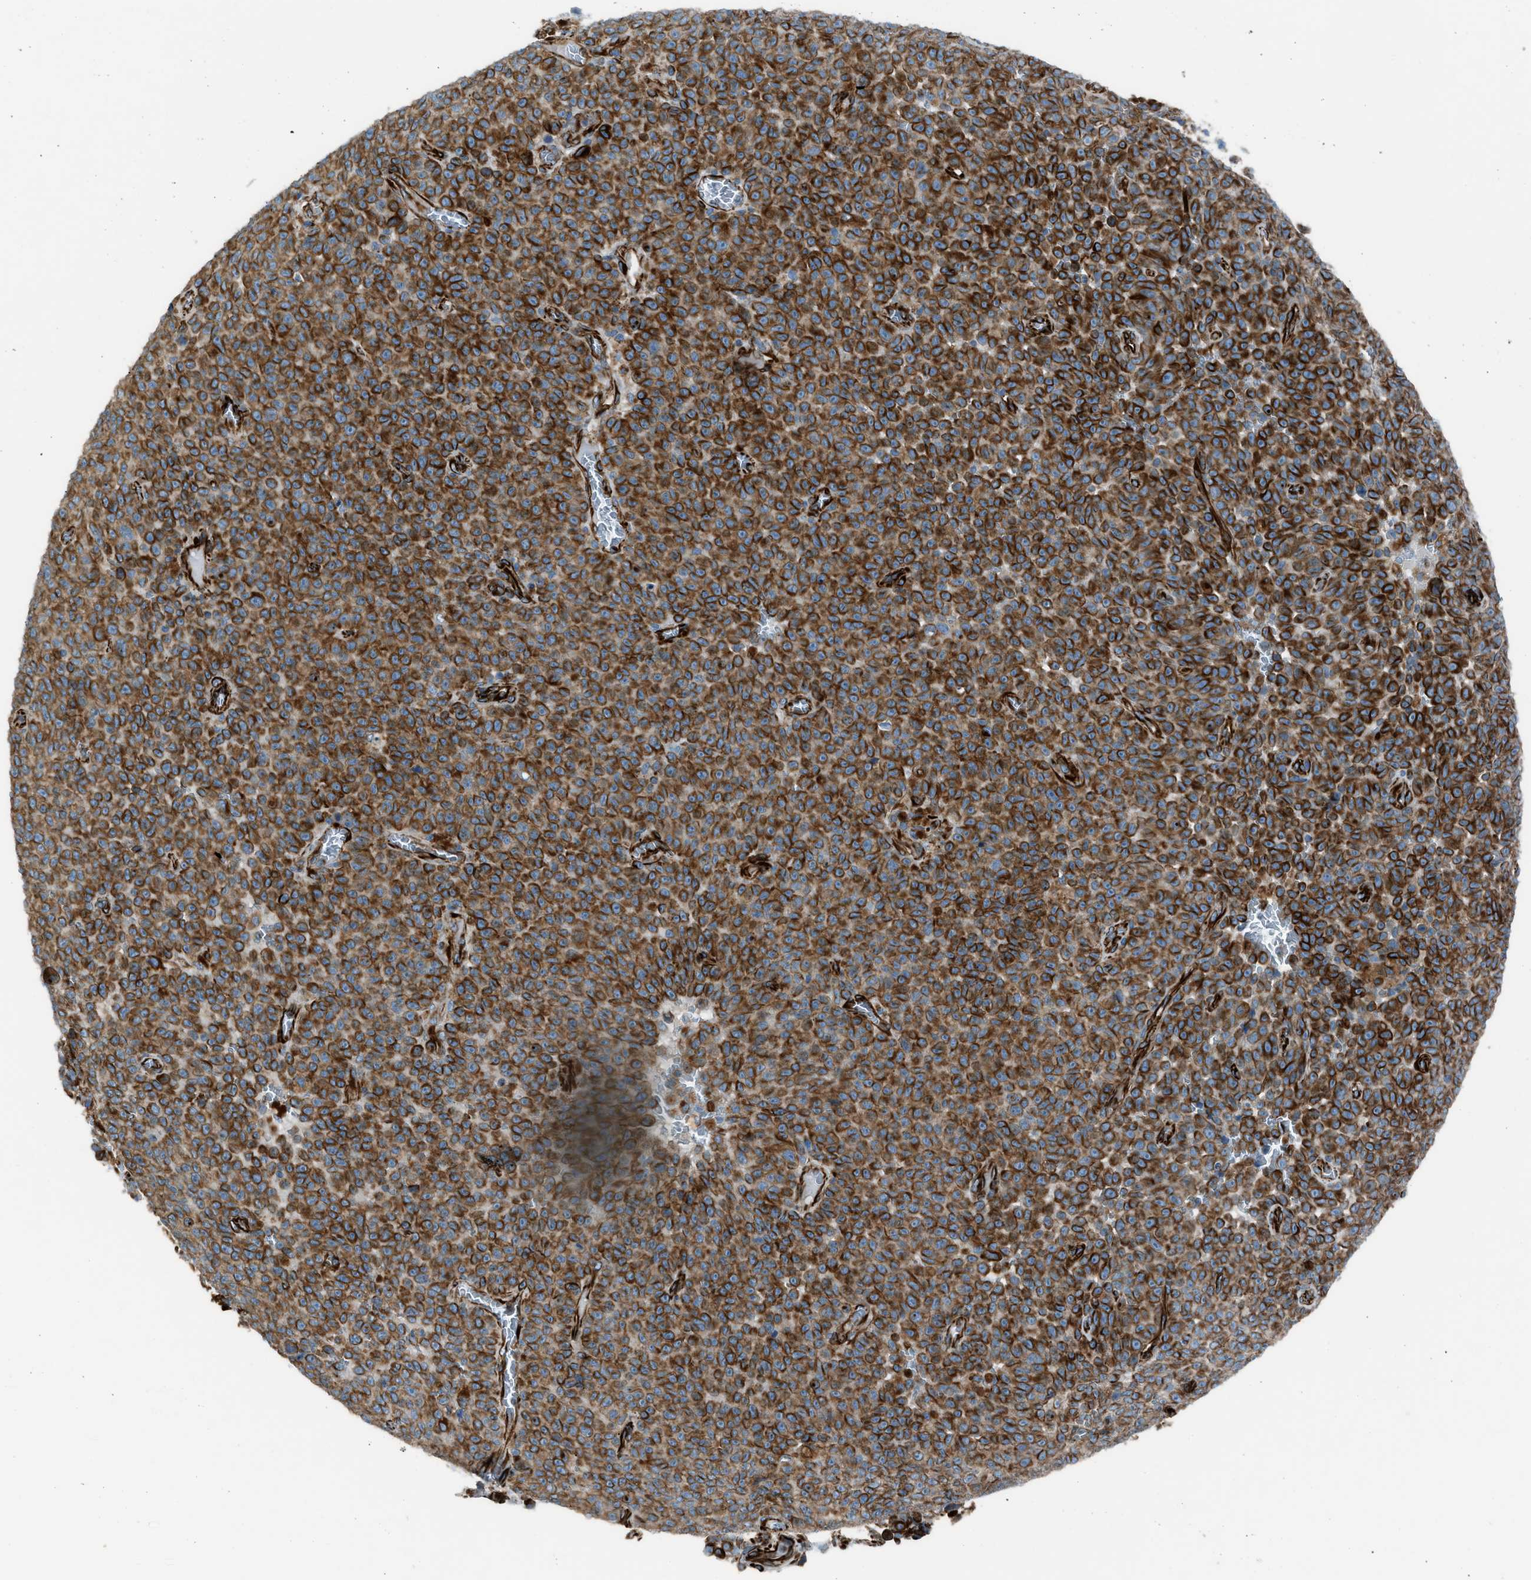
{"staining": {"intensity": "strong", "quantity": ">75%", "location": "cytoplasmic/membranous"}, "tissue": "melanoma", "cell_type": "Tumor cells", "image_type": "cancer", "snomed": [{"axis": "morphology", "description": "Malignant melanoma, NOS"}, {"axis": "topography", "description": "Skin"}], "caption": "High-power microscopy captured an immunohistochemistry photomicrograph of malignant melanoma, revealing strong cytoplasmic/membranous staining in approximately >75% of tumor cells.", "gene": "CABP7", "patient": {"sex": "female", "age": 82}}